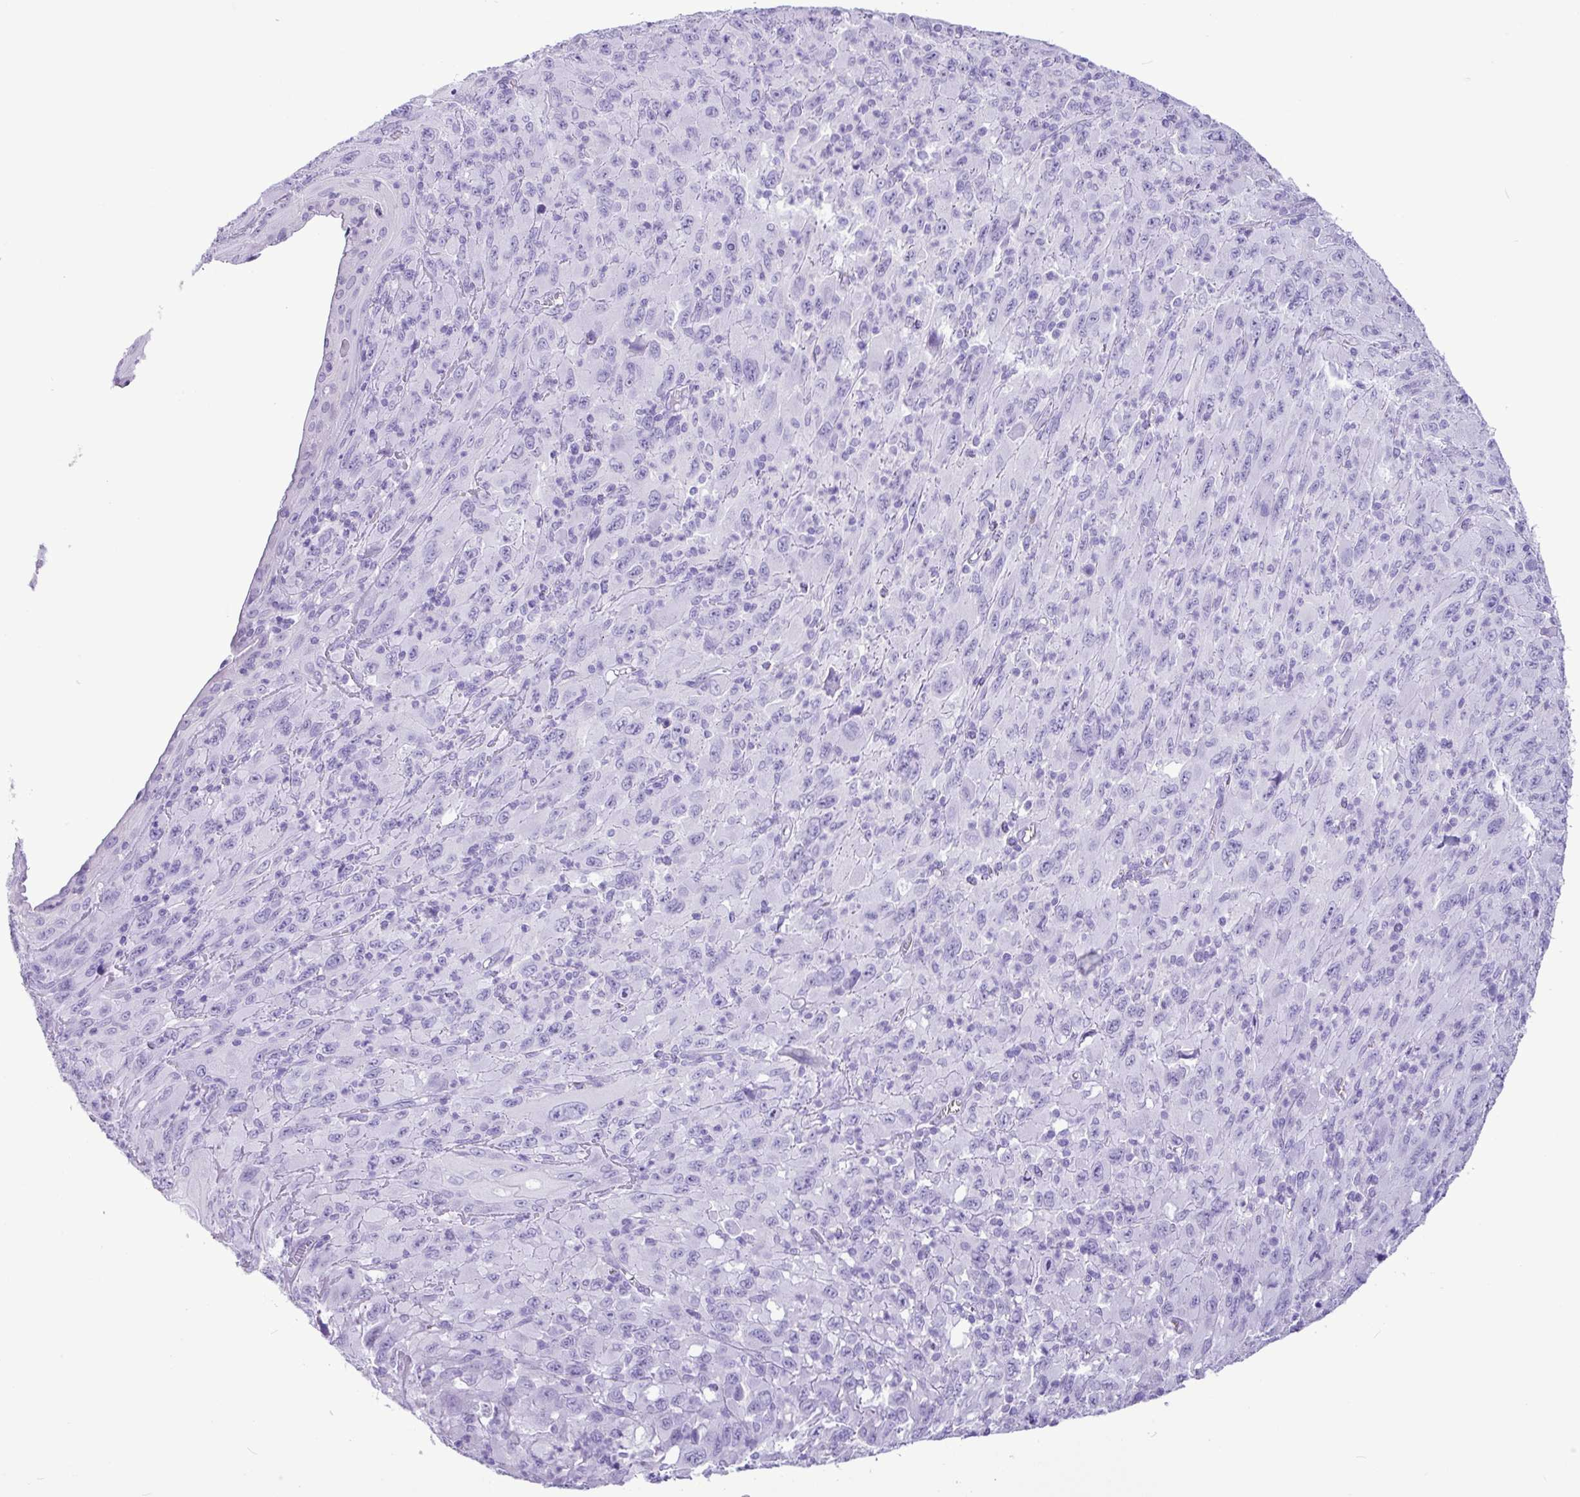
{"staining": {"intensity": "negative", "quantity": "none", "location": "none"}, "tissue": "melanoma", "cell_type": "Tumor cells", "image_type": "cancer", "snomed": [{"axis": "morphology", "description": "Malignant melanoma, Metastatic site"}, {"axis": "topography", "description": "Skin"}], "caption": "A micrograph of malignant melanoma (metastatic site) stained for a protein reveals no brown staining in tumor cells.", "gene": "CKMT2", "patient": {"sex": "female", "age": 56}}